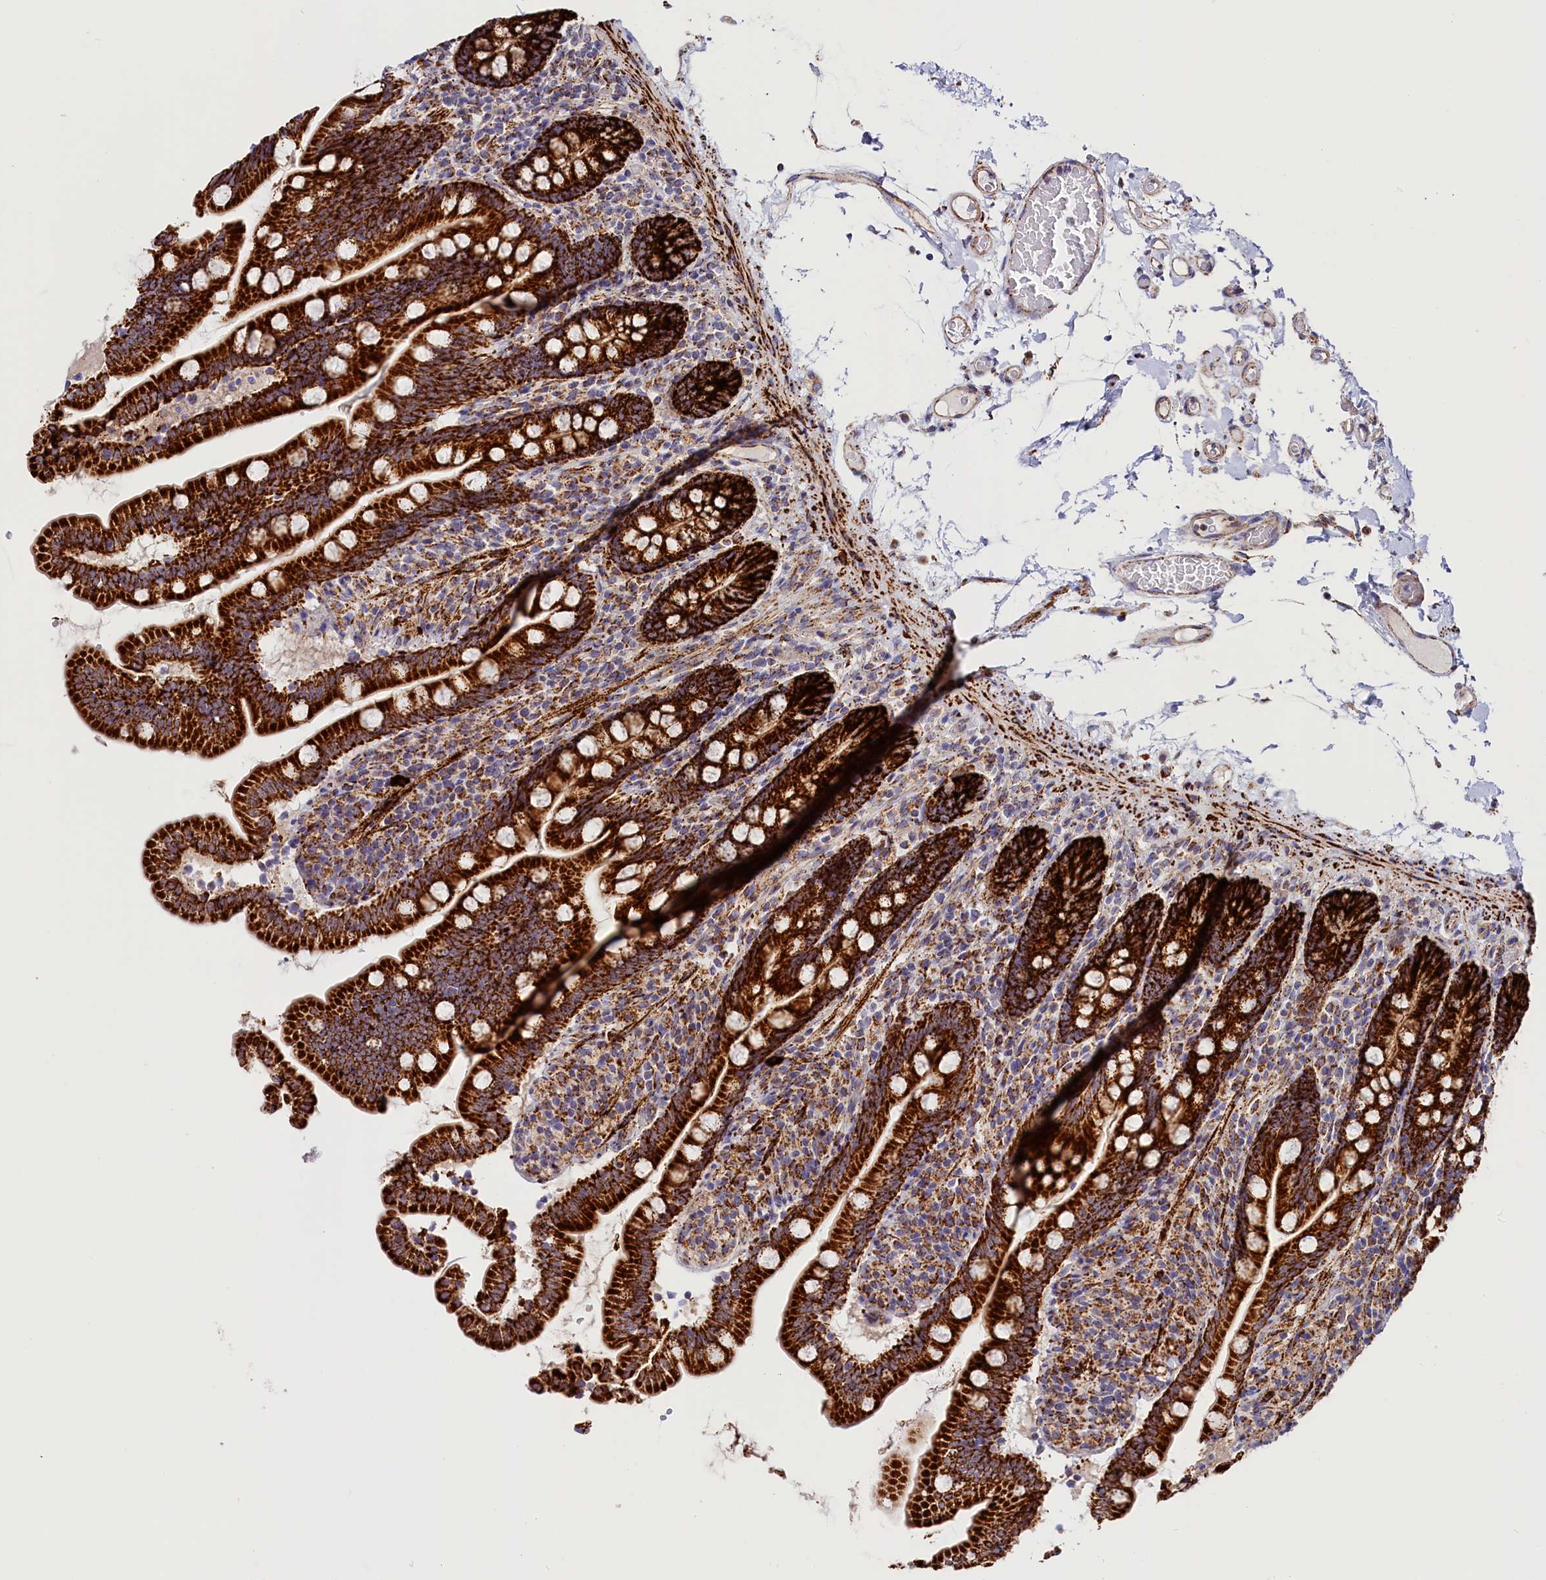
{"staining": {"intensity": "strong", "quantity": ">75%", "location": "cytoplasmic/membranous"}, "tissue": "small intestine", "cell_type": "Glandular cells", "image_type": "normal", "snomed": [{"axis": "morphology", "description": "Normal tissue, NOS"}, {"axis": "topography", "description": "Small intestine"}], "caption": "Benign small intestine was stained to show a protein in brown. There is high levels of strong cytoplasmic/membranous staining in about >75% of glandular cells. The staining is performed using DAB brown chromogen to label protein expression. The nuclei are counter-stained blue using hematoxylin.", "gene": "AKTIP", "patient": {"sex": "female", "age": 64}}